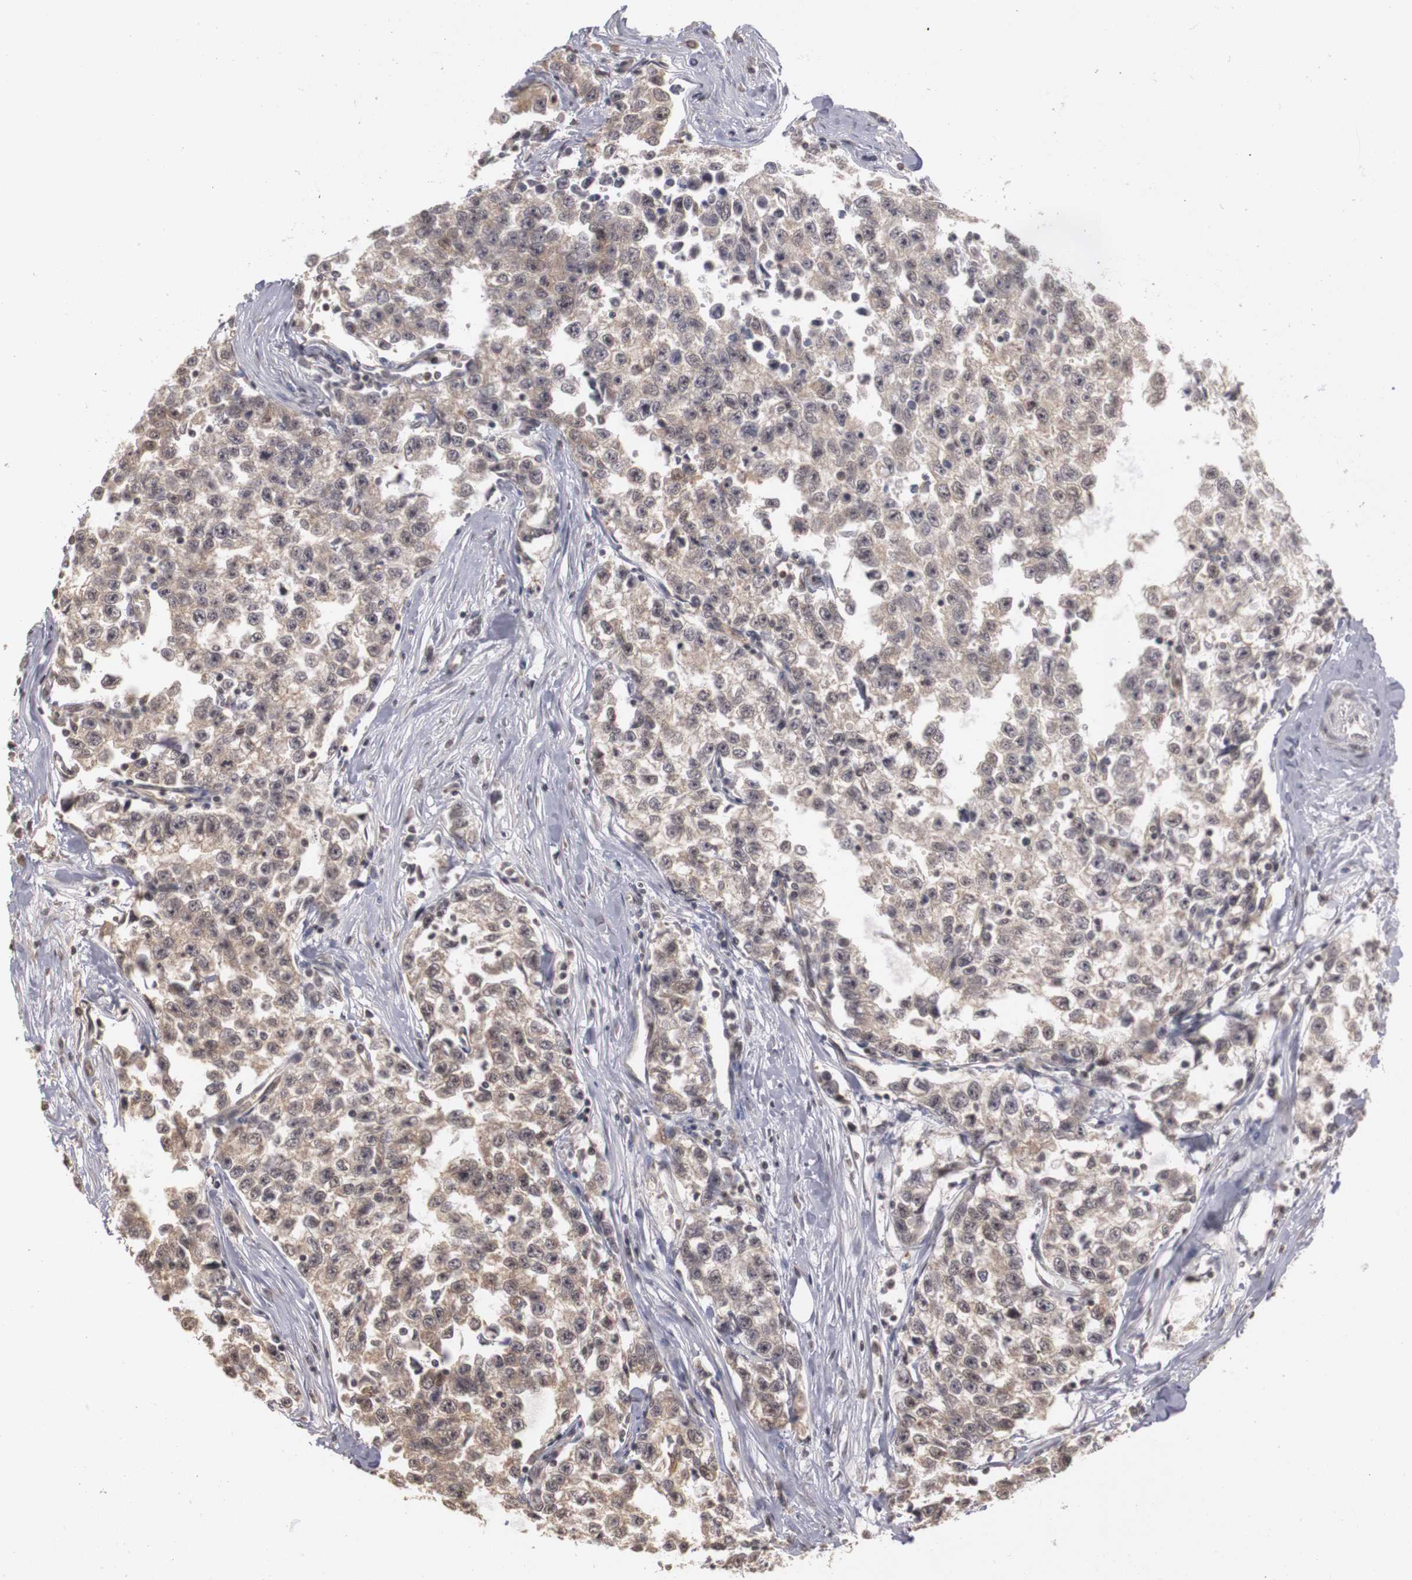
{"staining": {"intensity": "weak", "quantity": ">75%", "location": "cytoplasmic/membranous"}, "tissue": "testis cancer", "cell_type": "Tumor cells", "image_type": "cancer", "snomed": [{"axis": "morphology", "description": "Seminoma, NOS"}, {"axis": "morphology", "description": "Carcinoma, Embryonal, NOS"}, {"axis": "topography", "description": "Testis"}], "caption": "This is a photomicrograph of immunohistochemistry (IHC) staining of testis cancer (embryonal carcinoma), which shows weak positivity in the cytoplasmic/membranous of tumor cells.", "gene": "PLEKHA1", "patient": {"sex": "male", "age": 30}}